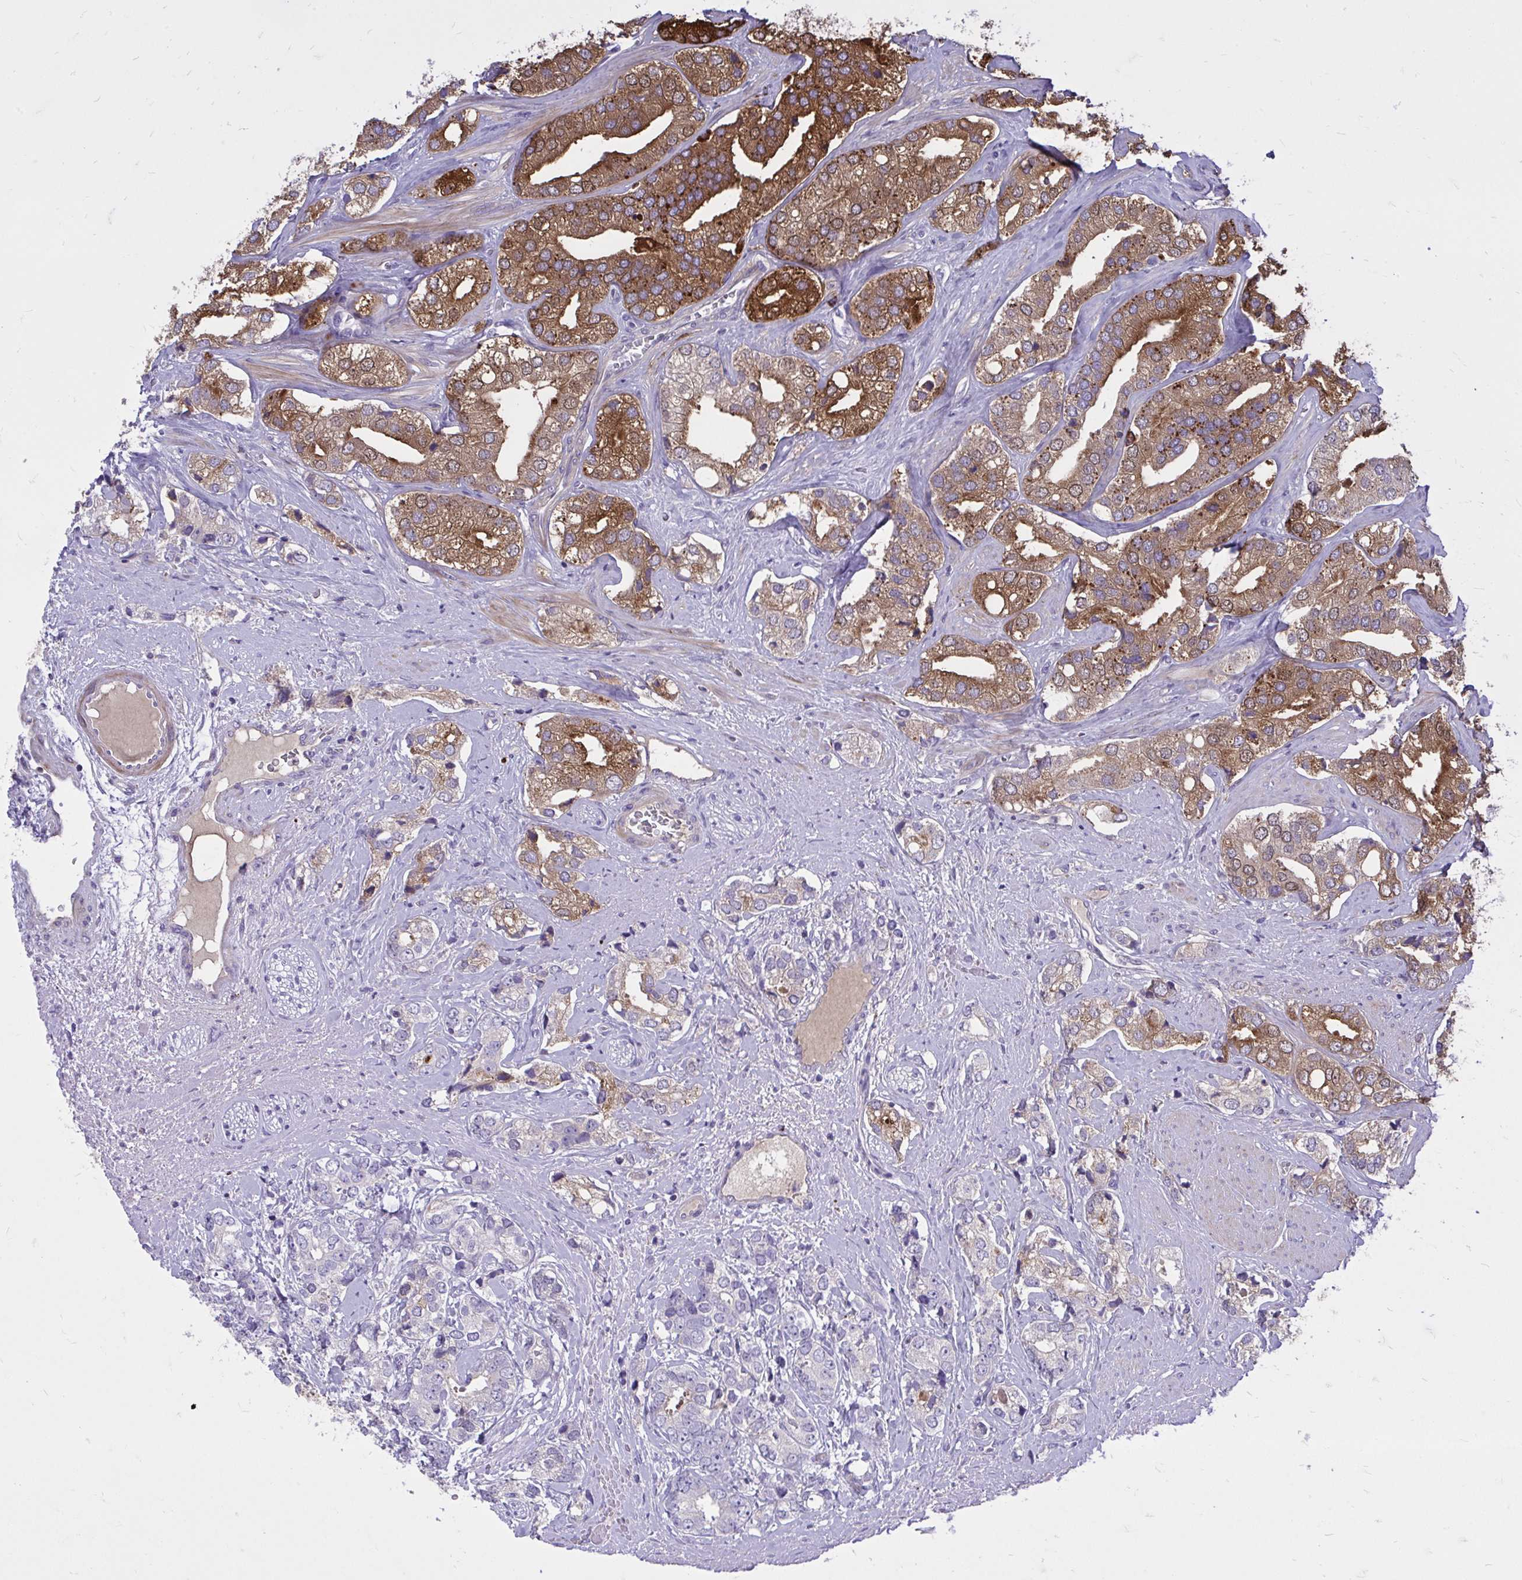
{"staining": {"intensity": "strong", "quantity": ">75%", "location": "cytoplasmic/membranous"}, "tissue": "prostate cancer", "cell_type": "Tumor cells", "image_type": "cancer", "snomed": [{"axis": "morphology", "description": "Adenocarcinoma, High grade"}, {"axis": "topography", "description": "Prostate"}], "caption": "Brown immunohistochemical staining in human high-grade adenocarcinoma (prostate) displays strong cytoplasmic/membranous positivity in approximately >75% of tumor cells.", "gene": "TP53I11", "patient": {"sex": "male", "age": 58}}